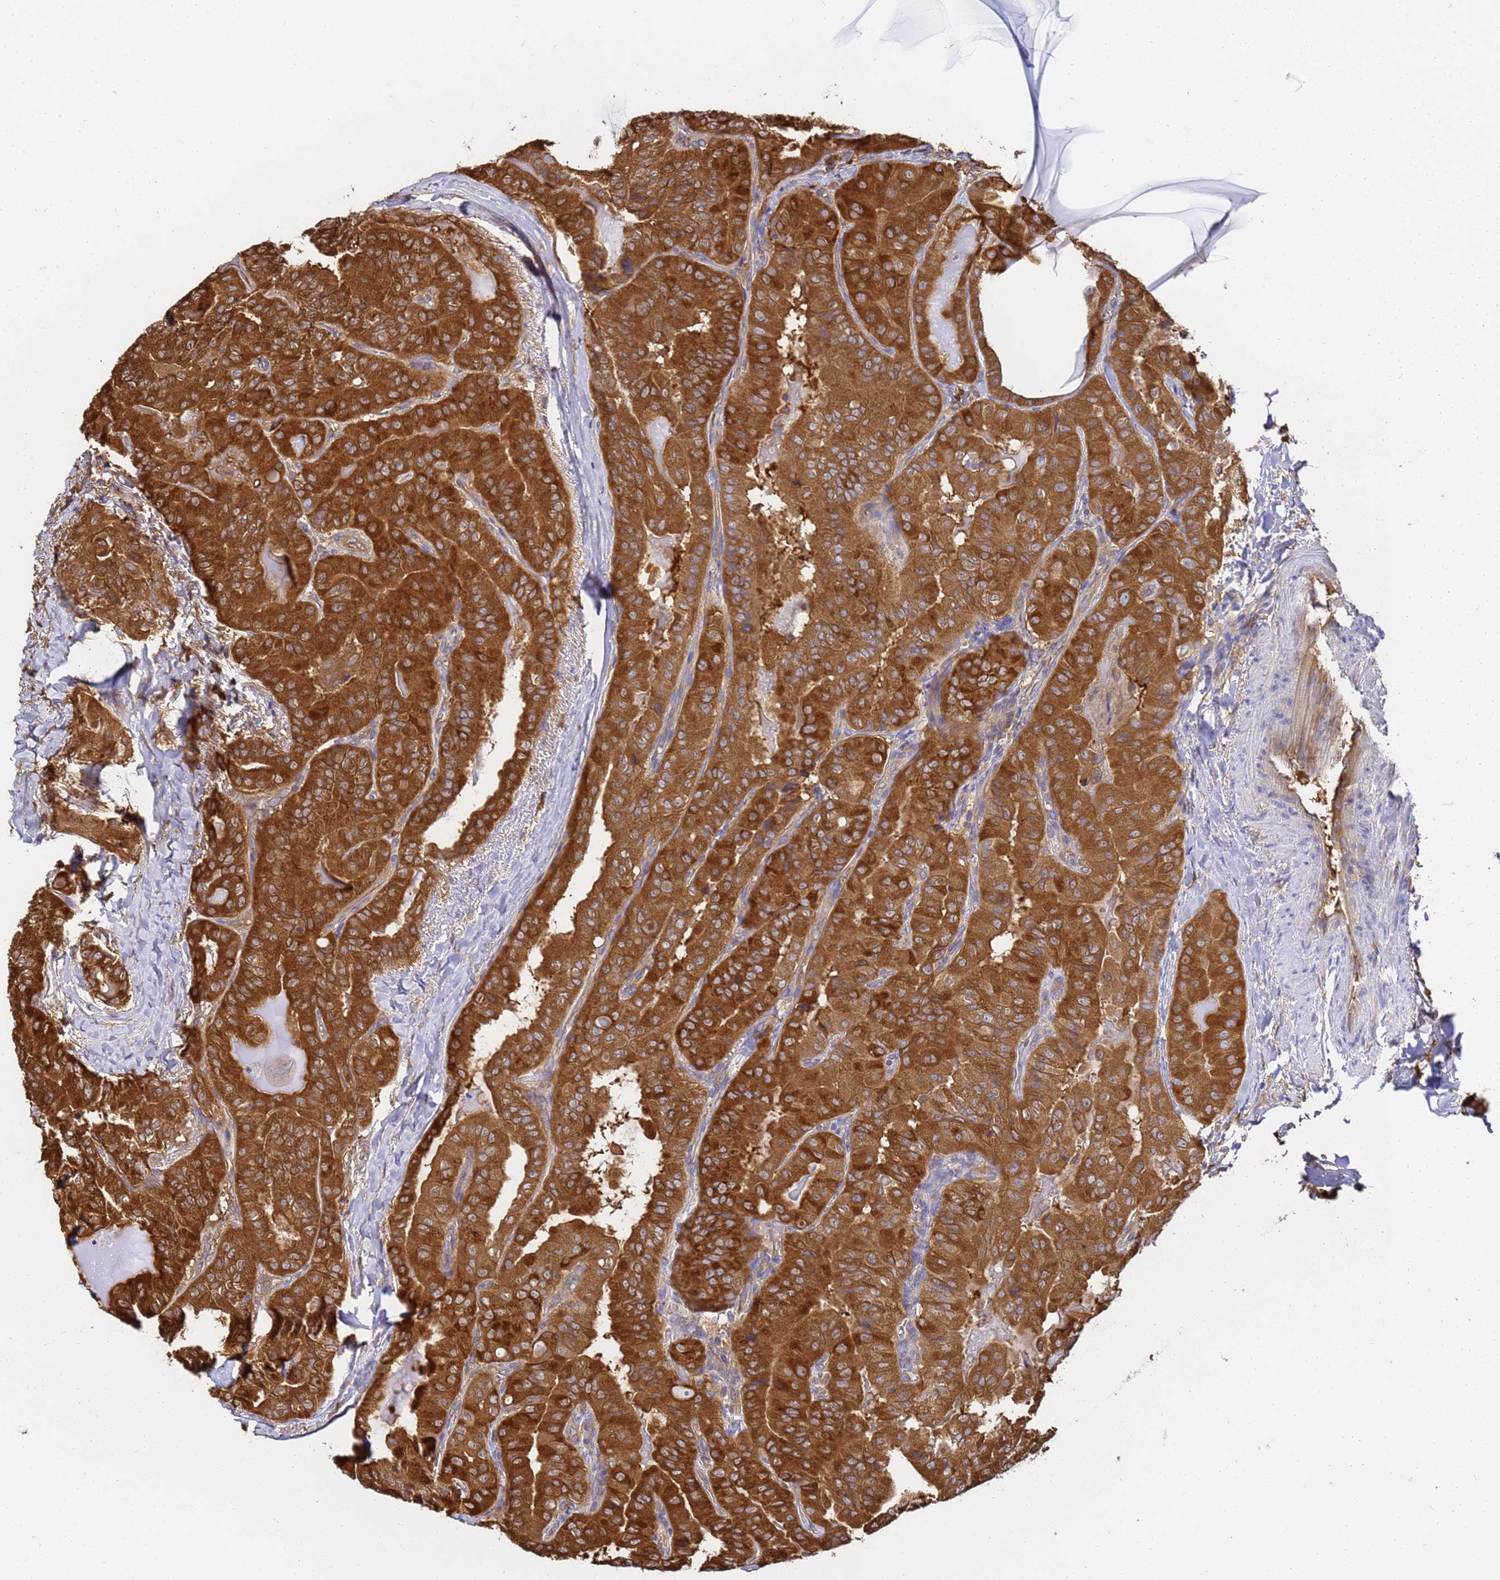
{"staining": {"intensity": "strong", "quantity": ">75%", "location": "cytoplasmic/membranous"}, "tissue": "thyroid cancer", "cell_type": "Tumor cells", "image_type": "cancer", "snomed": [{"axis": "morphology", "description": "Papillary adenocarcinoma, NOS"}, {"axis": "topography", "description": "Thyroid gland"}], "caption": "Human thyroid papillary adenocarcinoma stained with a protein marker demonstrates strong staining in tumor cells.", "gene": "NME1-NME2", "patient": {"sex": "female", "age": 68}}